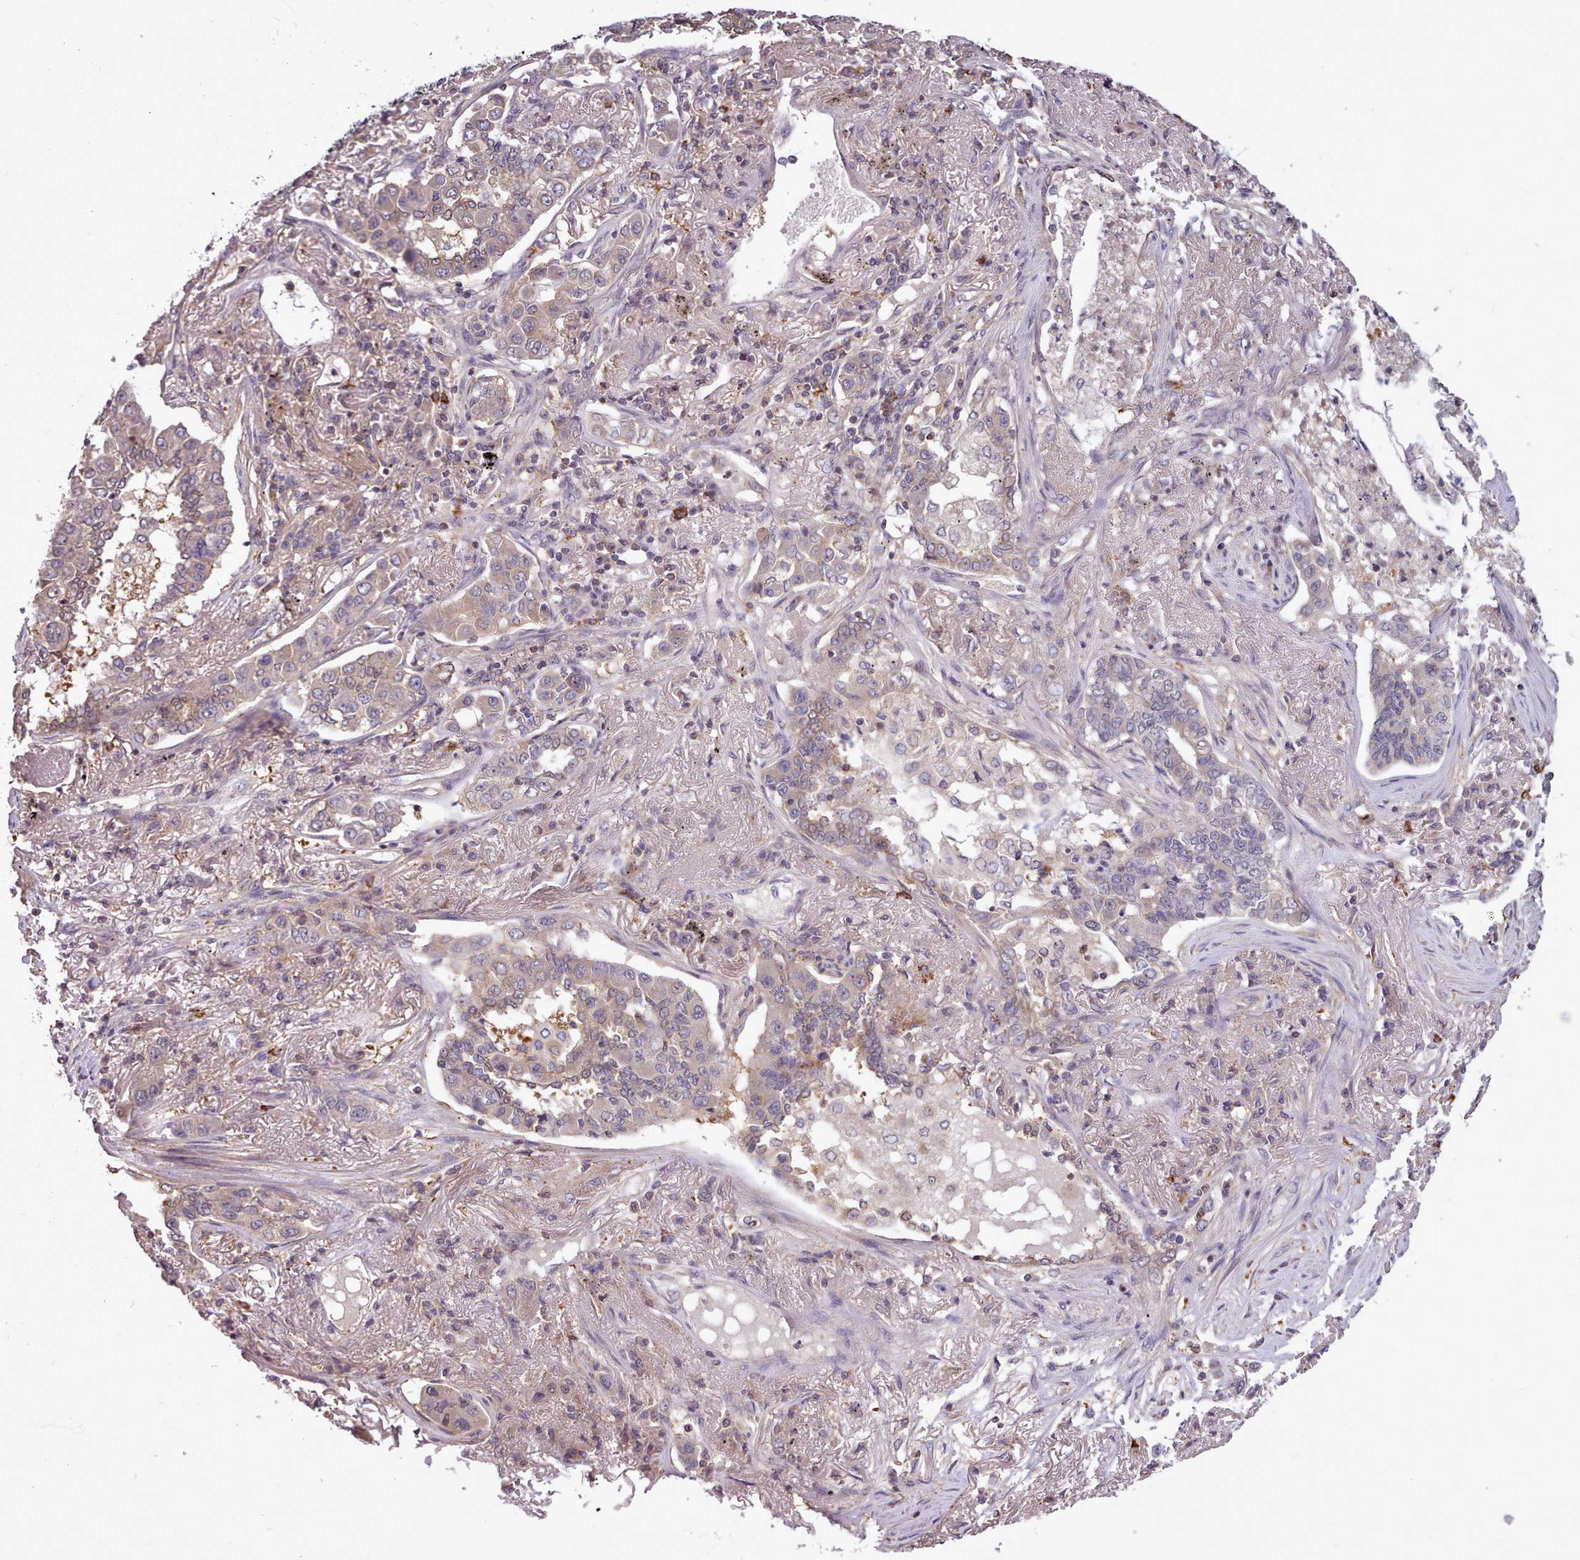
{"staining": {"intensity": "weak", "quantity": "<25%", "location": "cytoplasmic/membranous"}, "tissue": "lung cancer", "cell_type": "Tumor cells", "image_type": "cancer", "snomed": [{"axis": "morphology", "description": "Adenocarcinoma, NOS"}, {"axis": "topography", "description": "Lung"}], "caption": "This is an IHC micrograph of adenocarcinoma (lung). There is no staining in tumor cells.", "gene": "ARL17A", "patient": {"sex": "male", "age": 49}}